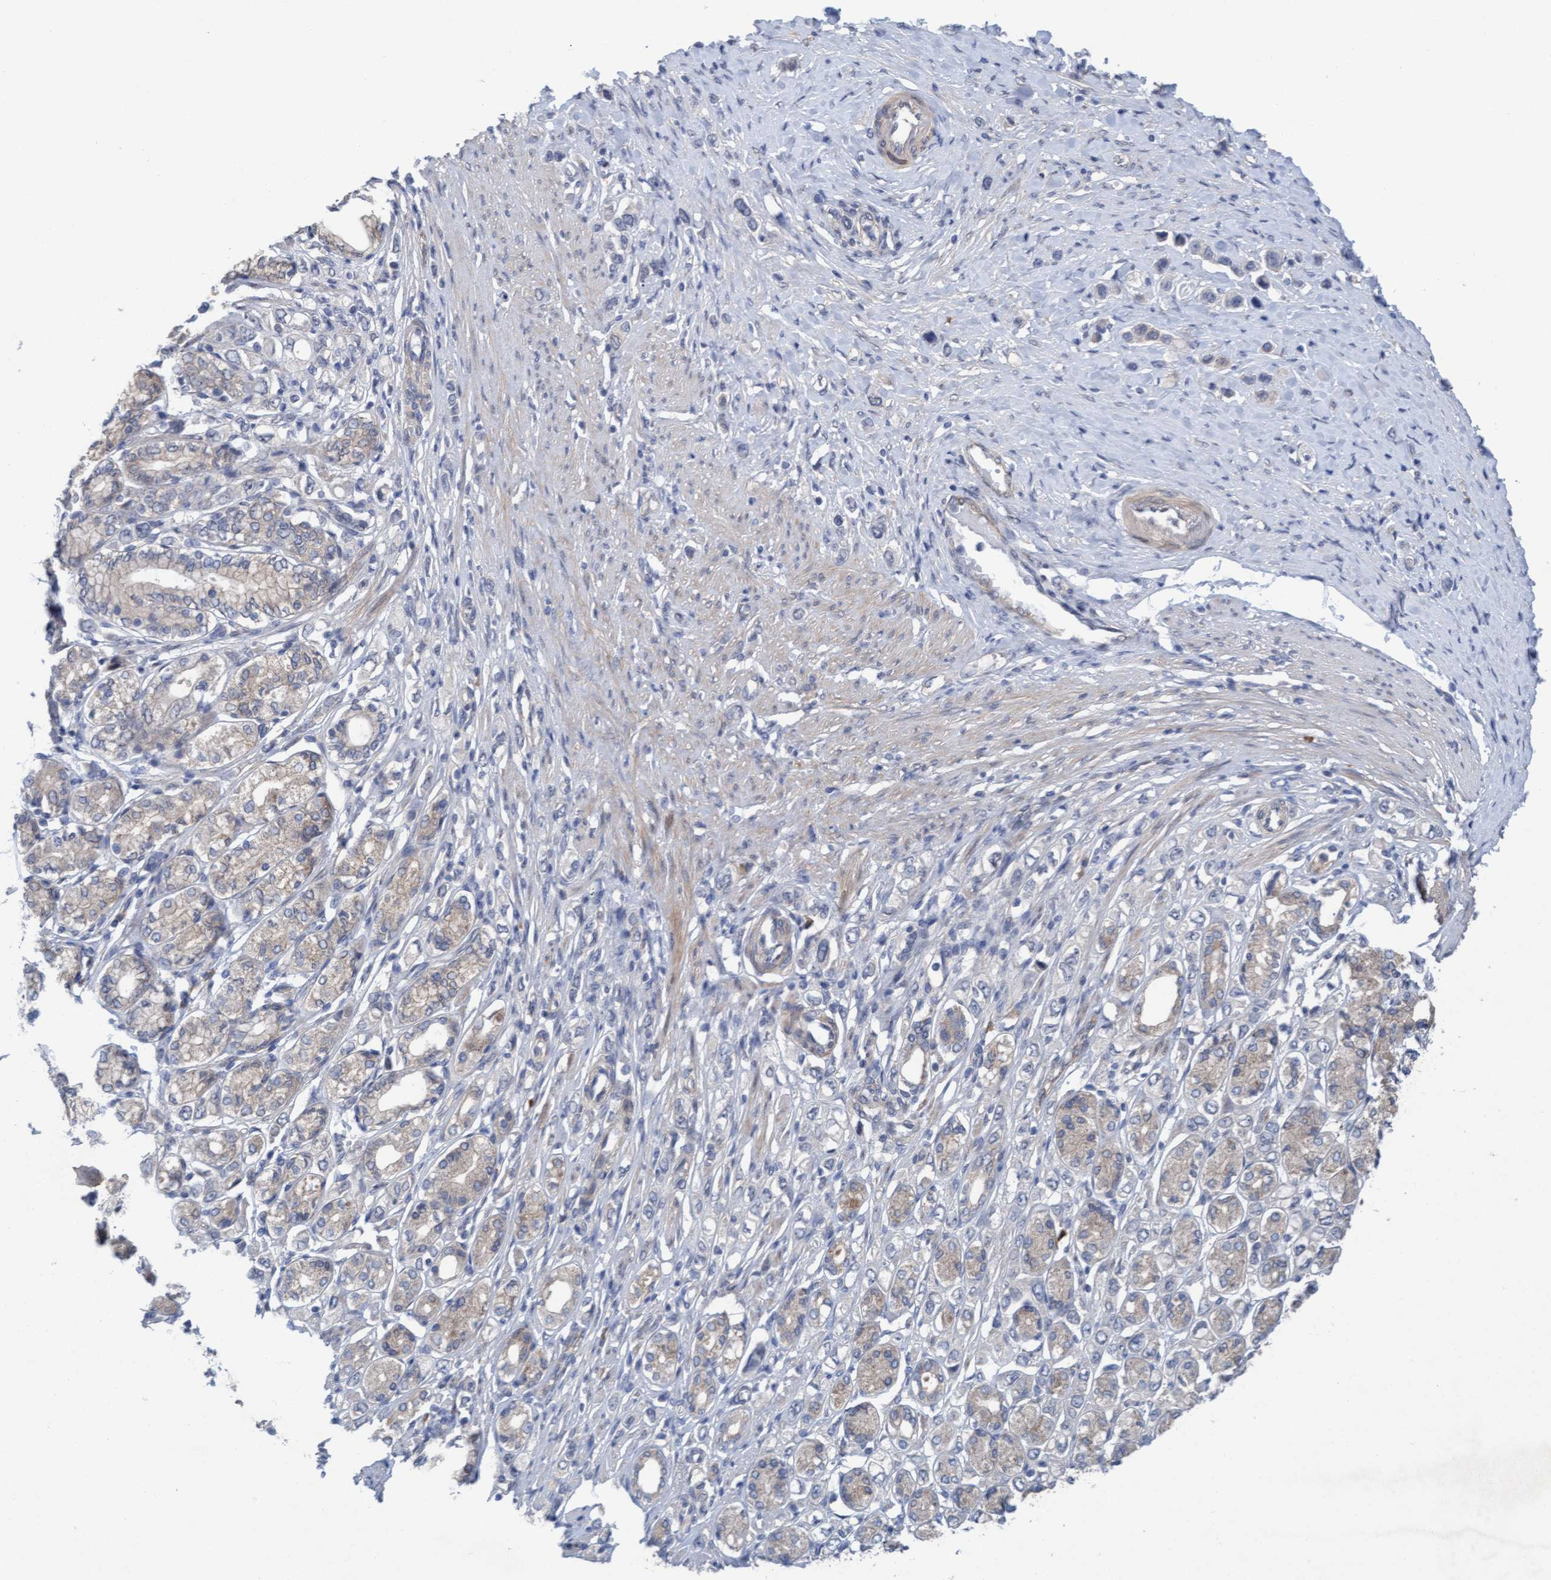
{"staining": {"intensity": "negative", "quantity": "none", "location": "none"}, "tissue": "stomach cancer", "cell_type": "Tumor cells", "image_type": "cancer", "snomed": [{"axis": "morphology", "description": "Adenocarcinoma, NOS"}, {"axis": "topography", "description": "Stomach"}], "caption": "DAB immunohistochemical staining of stomach cancer reveals no significant positivity in tumor cells. (Stains: DAB immunohistochemistry with hematoxylin counter stain, Microscopy: brightfield microscopy at high magnification).", "gene": "PLCD1", "patient": {"sex": "female", "age": 65}}